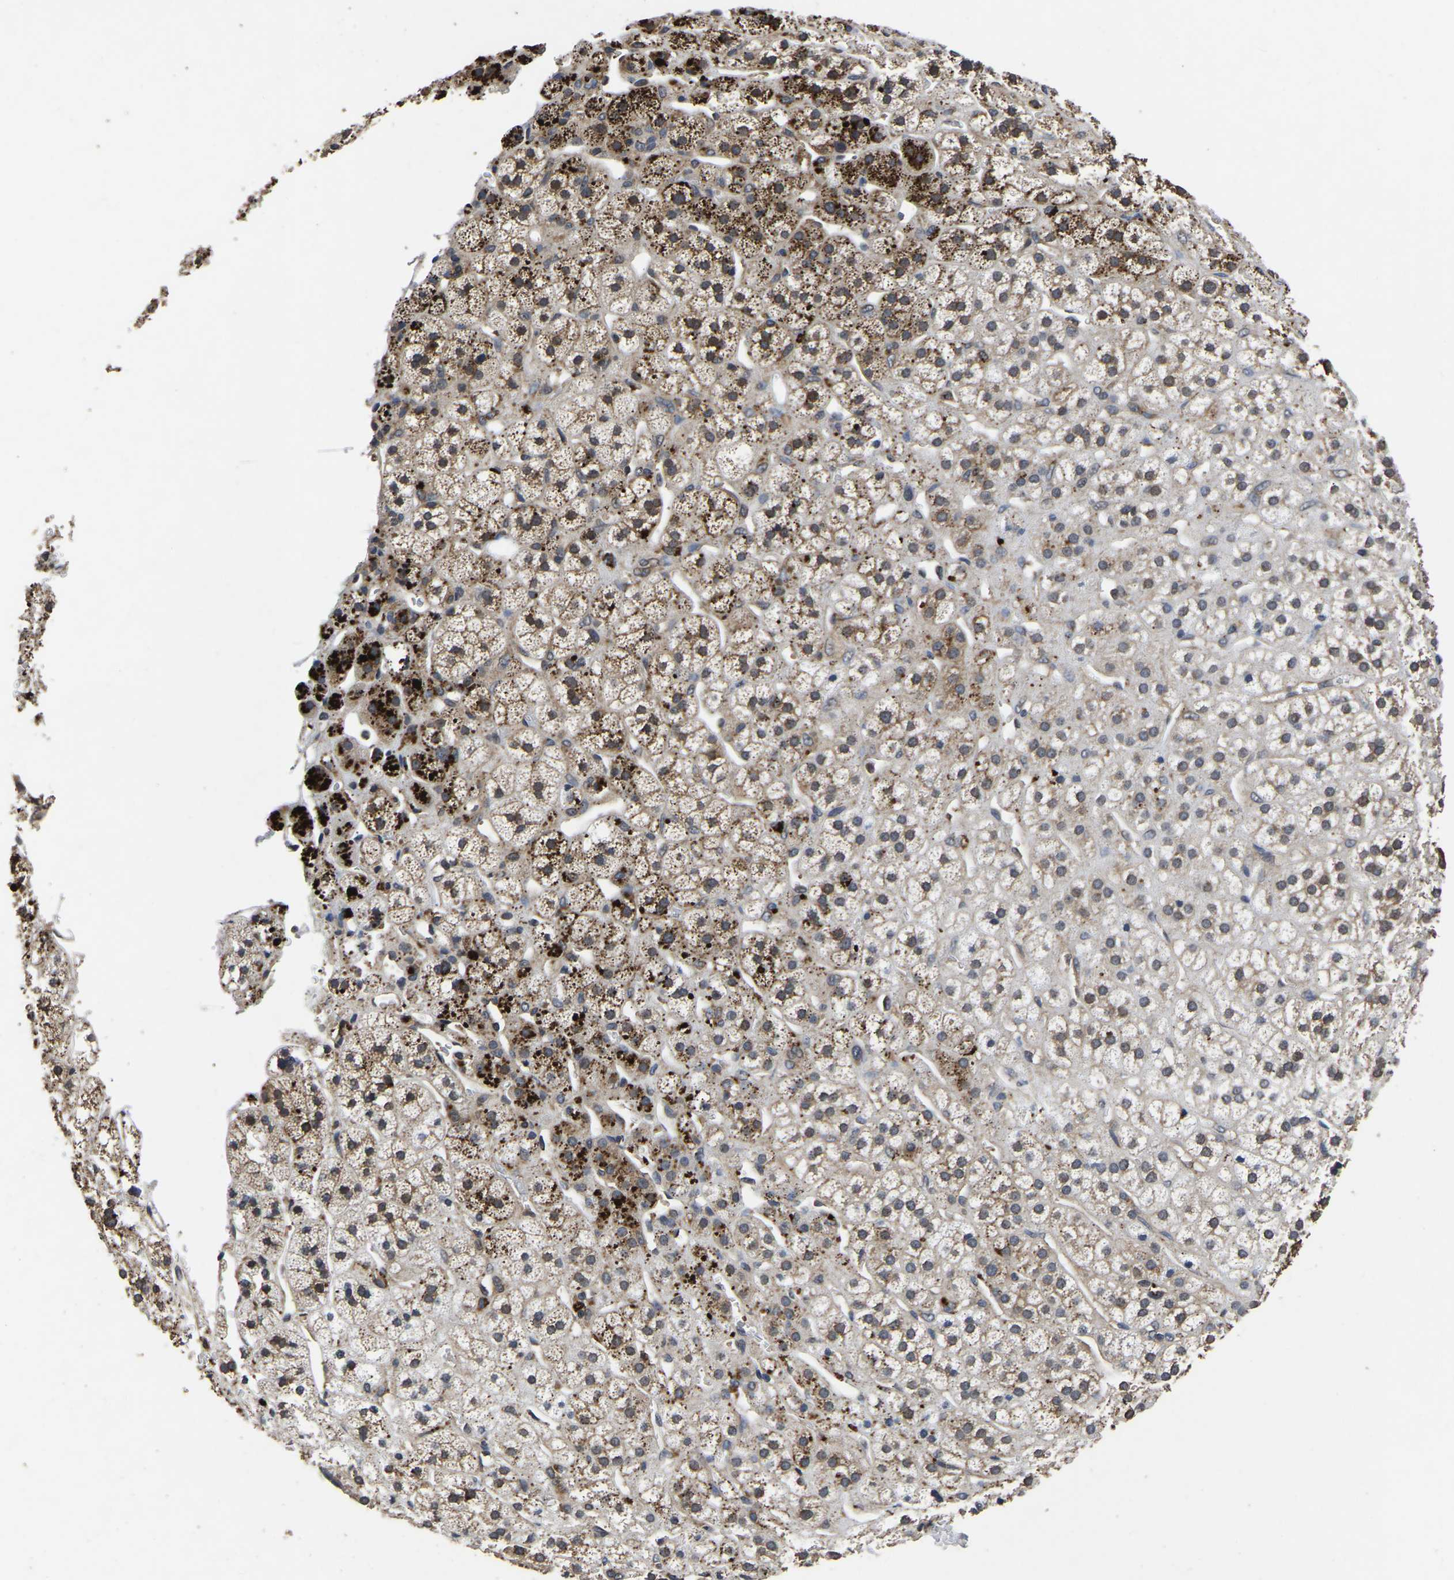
{"staining": {"intensity": "strong", "quantity": "25%-75%", "location": "cytoplasmic/membranous"}, "tissue": "adrenal gland", "cell_type": "Glandular cells", "image_type": "normal", "snomed": [{"axis": "morphology", "description": "Normal tissue, NOS"}, {"axis": "topography", "description": "Adrenal gland"}], "caption": "An IHC image of benign tissue is shown. Protein staining in brown shows strong cytoplasmic/membranous positivity in adrenal gland within glandular cells. (DAB IHC, brown staining for protein, blue staining for nuclei).", "gene": "CRYZL1", "patient": {"sex": "male", "age": 56}}